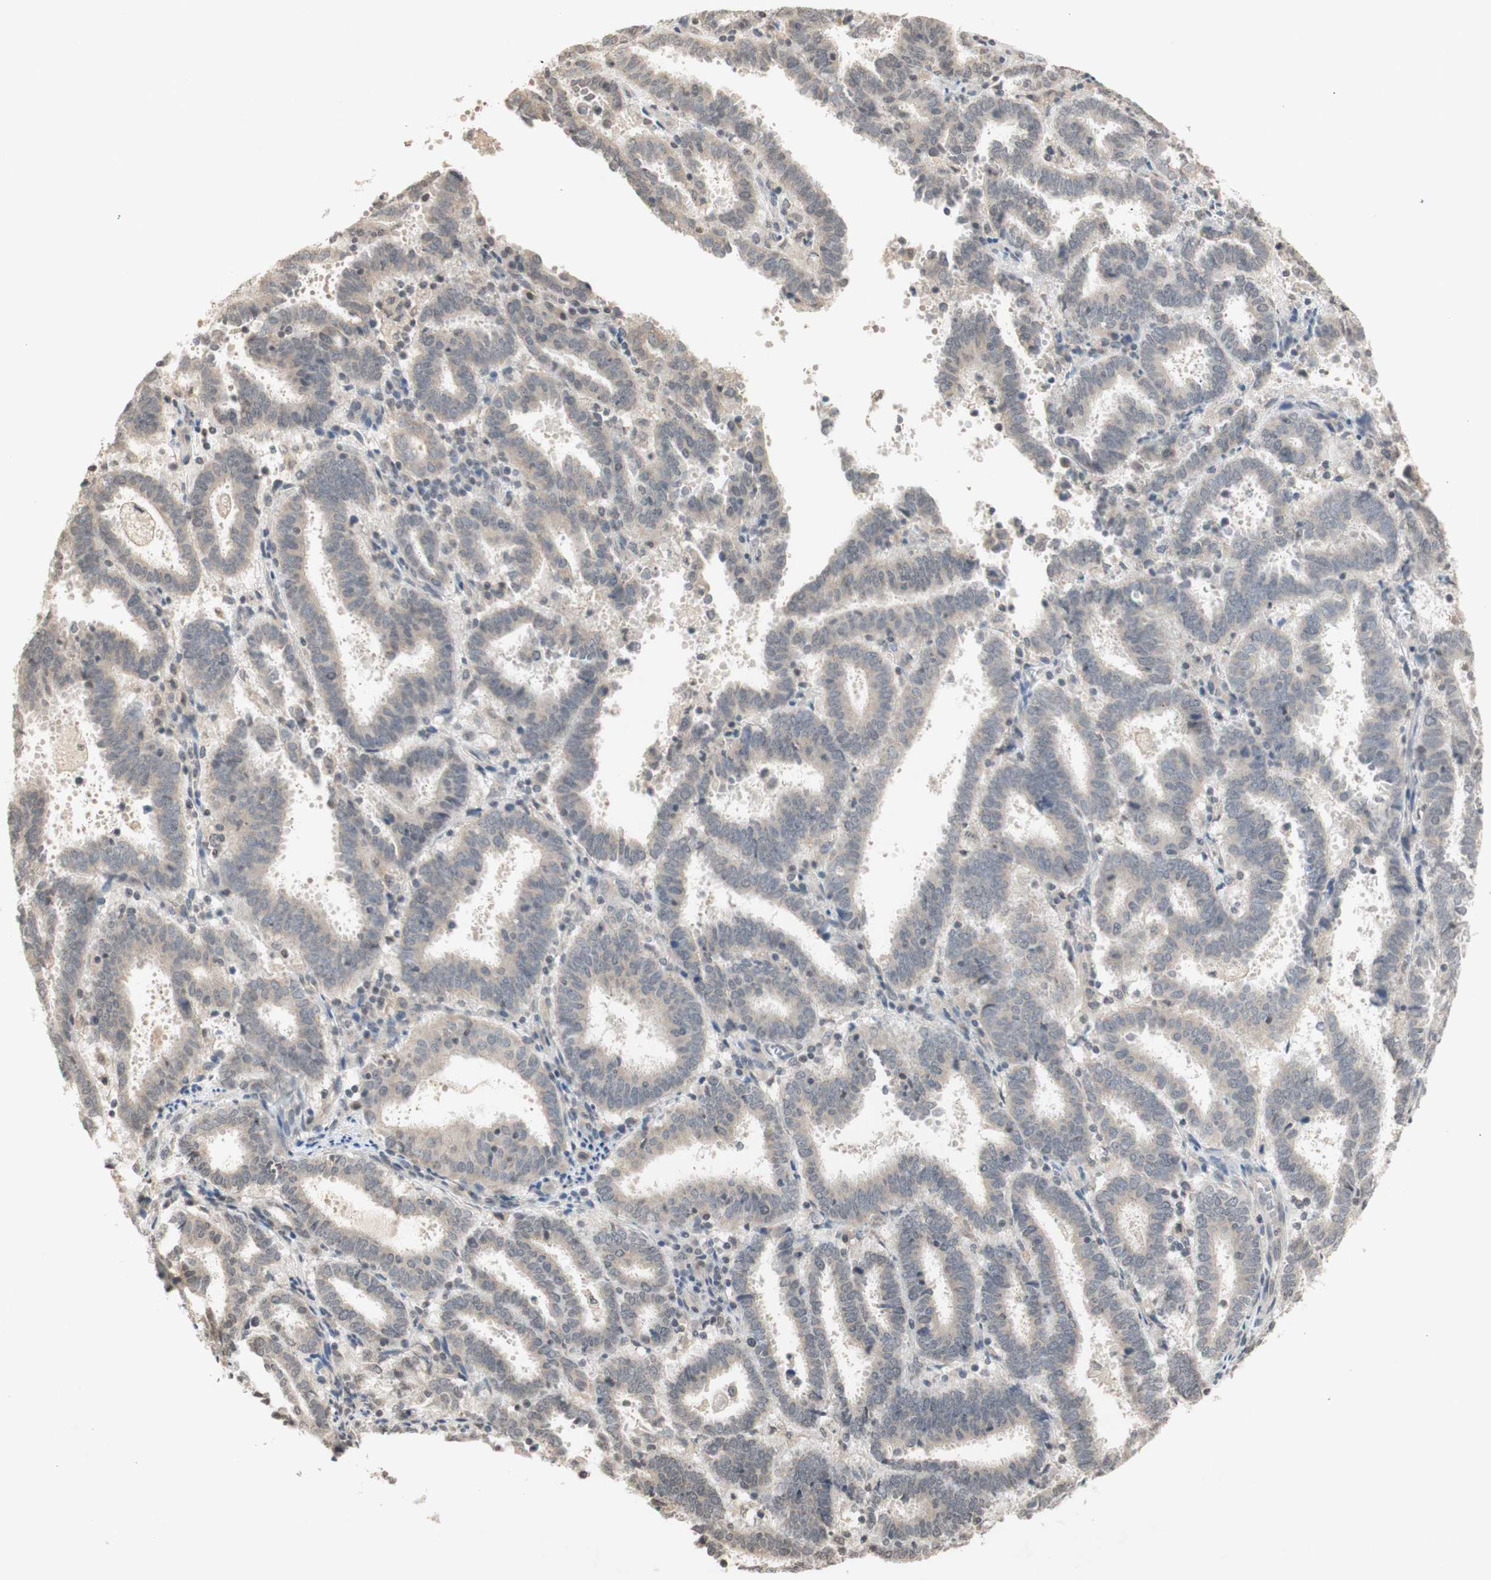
{"staining": {"intensity": "negative", "quantity": "none", "location": "none"}, "tissue": "endometrial cancer", "cell_type": "Tumor cells", "image_type": "cancer", "snomed": [{"axis": "morphology", "description": "Adenocarcinoma, NOS"}, {"axis": "topography", "description": "Uterus"}], "caption": "Protein analysis of endometrial adenocarcinoma displays no significant expression in tumor cells.", "gene": "GLI1", "patient": {"sex": "female", "age": 83}}